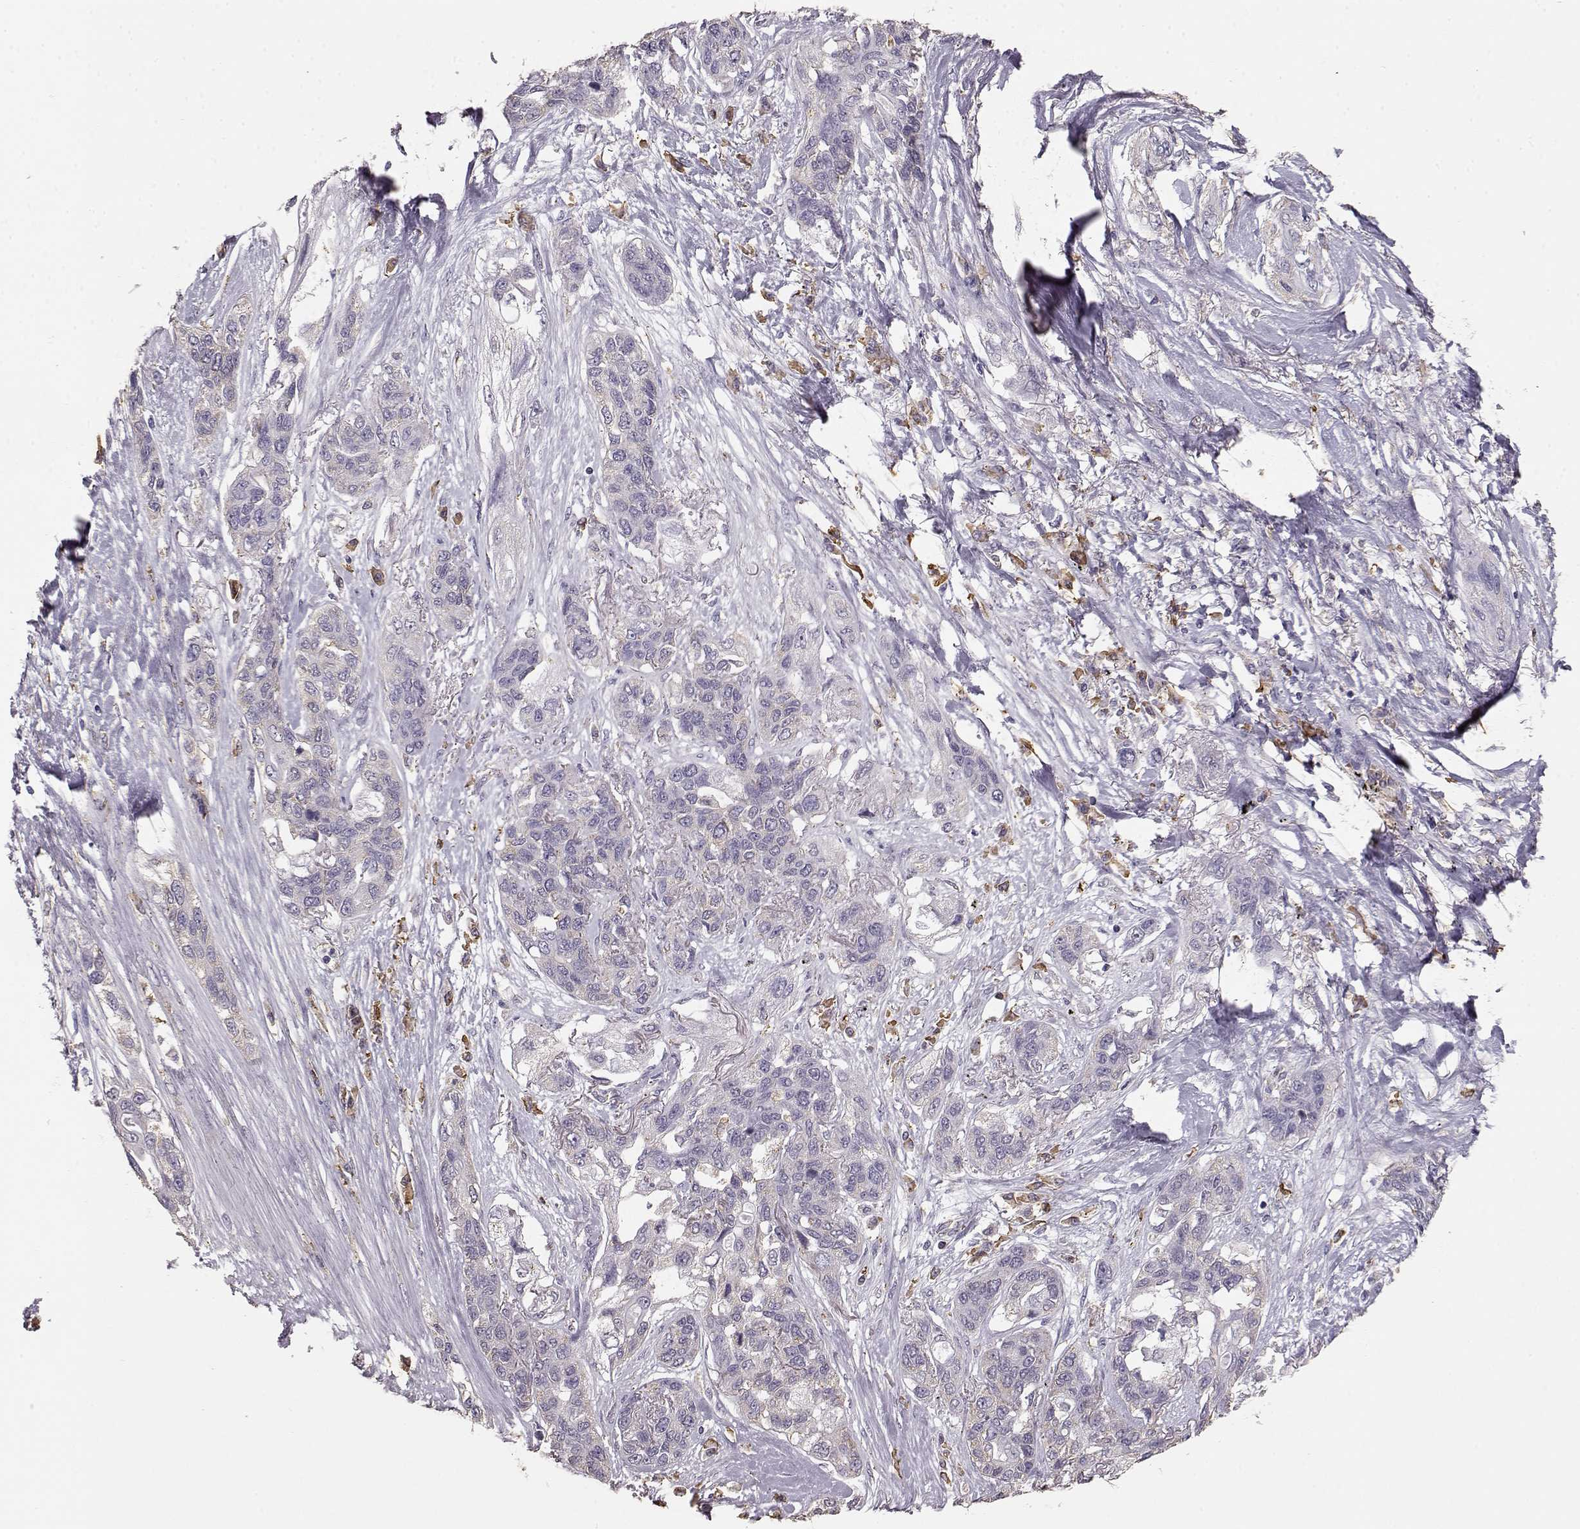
{"staining": {"intensity": "negative", "quantity": "none", "location": "none"}, "tissue": "lung cancer", "cell_type": "Tumor cells", "image_type": "cancer", "snomed": [{"axis": "morphology", "description": "Squamous cell carcinoma, NOS"}, {"axis": "topography", "description": "Lung"}], "caption": "Human squamous cell carcinoma (lung) stained for a protein using immunohistochemistry exhibits no staining in tumor cells.", "gene": "GABRG3", "patient": {"sex": "female", "age": 70}}